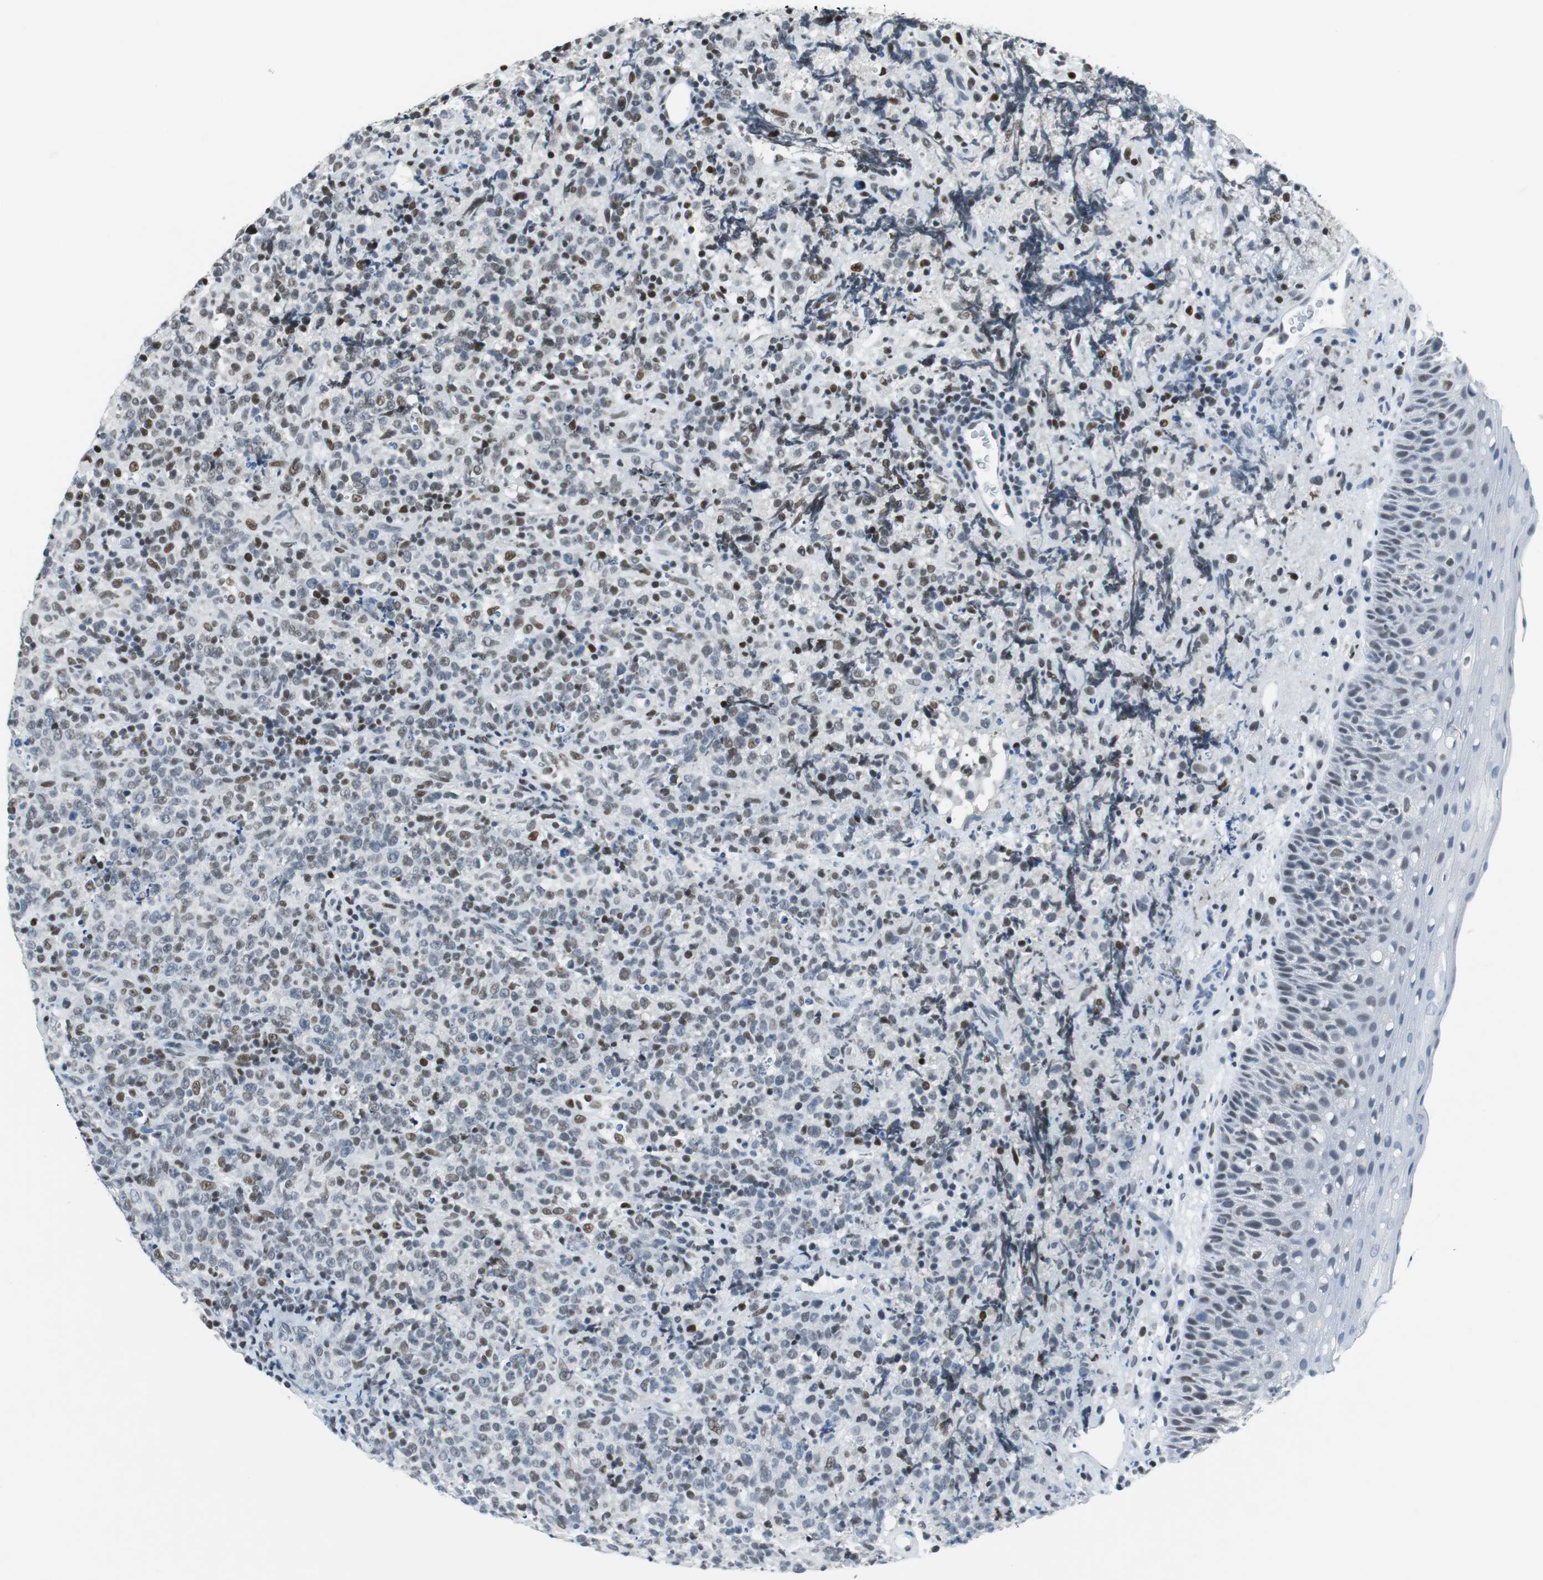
{"staining": {"intensity": "weak", "quantity": "<25%", "location": "nuclear"}, "tissue": "lymphoma", "cell_type": "Tumor cells", "image_type": "cancer", "snomed": [{"axis": "morphology", "description": "Malignant lymphoma, non-Hodgkin's type, High grade"}, {"axis": "topography", "description": "Tonsil"}], "caption": "Immunohistochemistry (IHC) photomicrograph of human high-grade malignant lymphoma, non-Hodgkin's type stained for a protein (brown), which demonstrates no positivity in tumor cells. (Brightfield microscopy of DAB IHC at high magnification).", "gene": "HDAC3", "patient": {"sex": "female", "age": 36}}